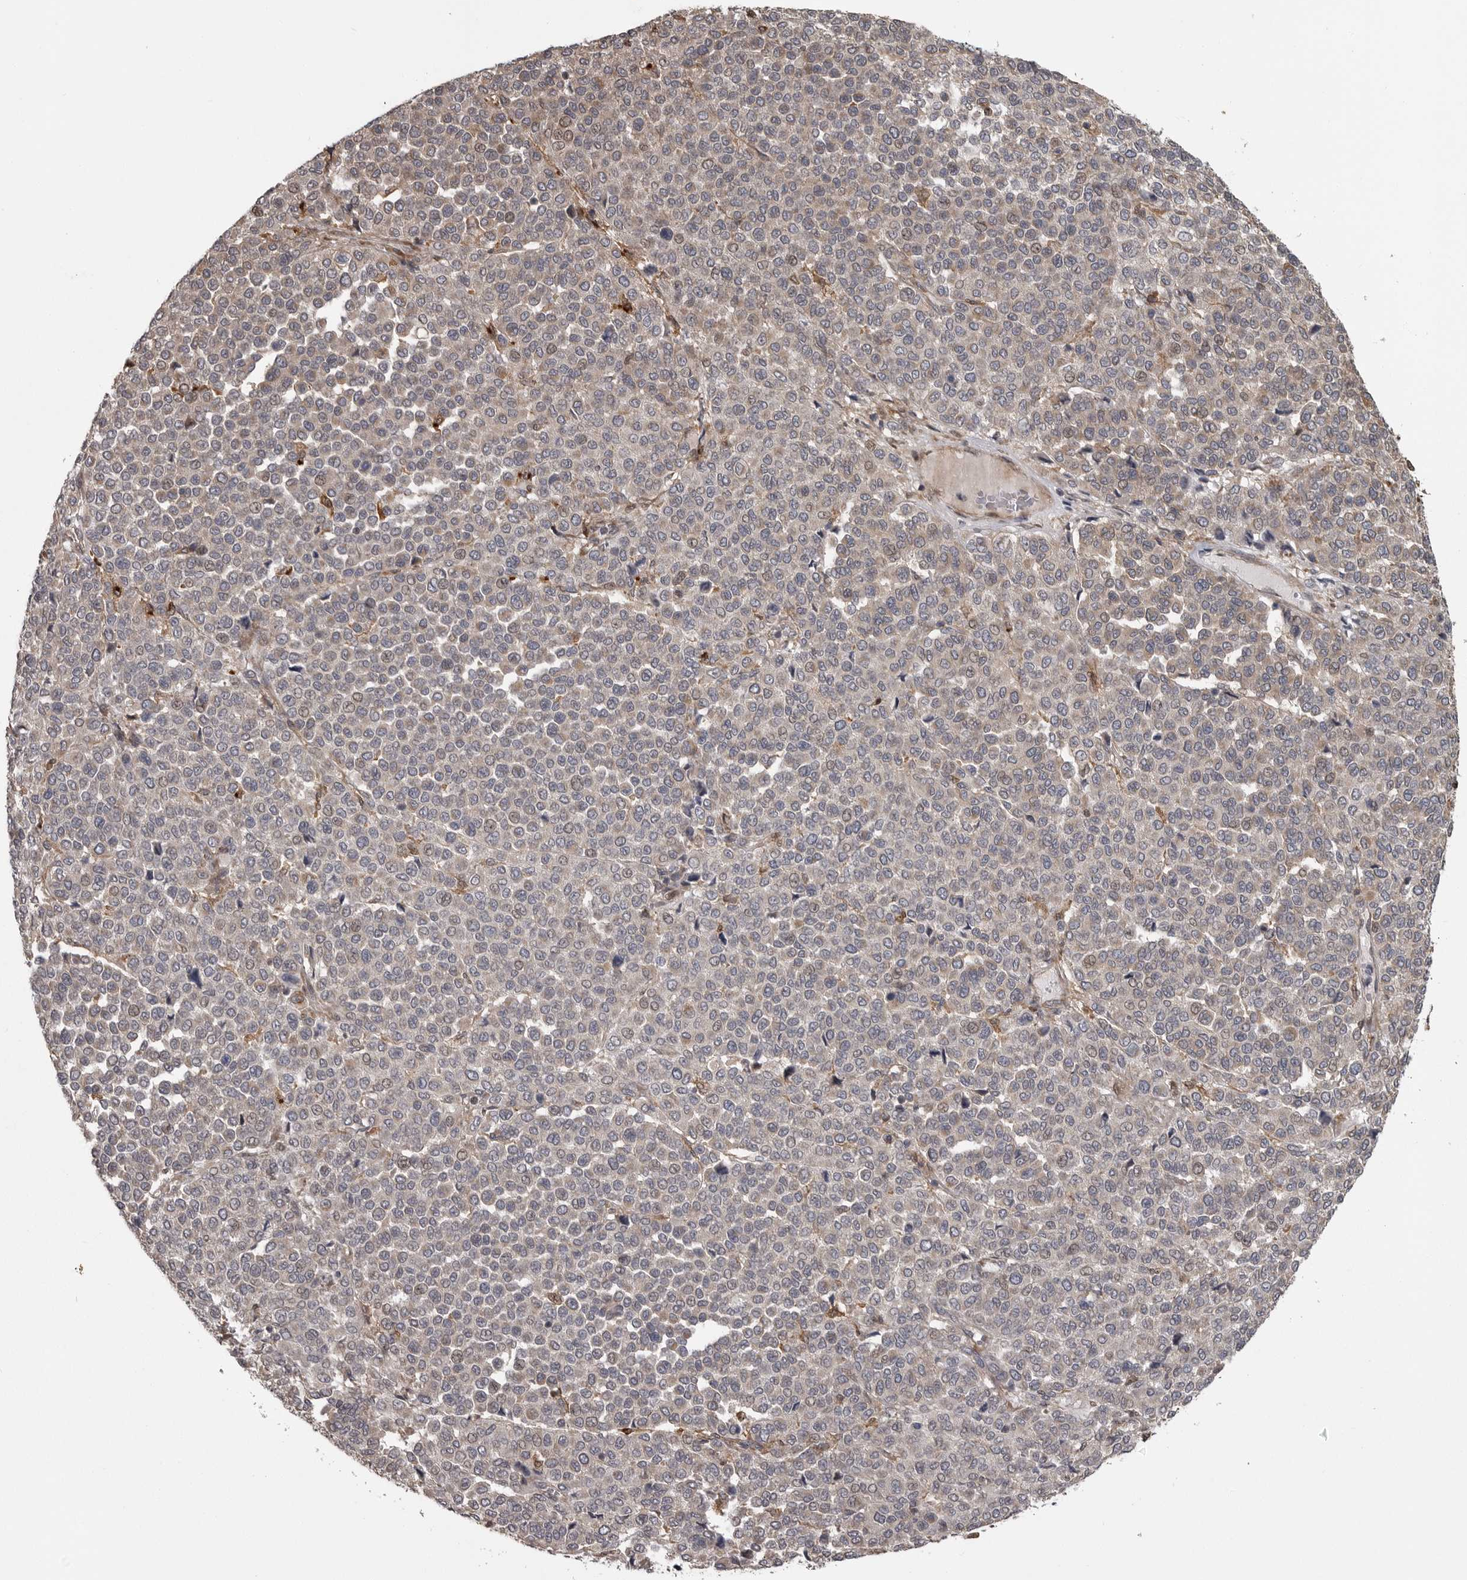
{"staining": {"intensity": "weak", "quantity": "<25%", "location": "cytoplasmic/membranous"}, "tissue": "melanoma", "cell_type": "Tumor cells", "image_type": "cancer", "snomed": [{"axis": "morphology", "description": "Malignant melanoma, Metastatic site"}, {"axis": "topography", "description": "Pancreas"}], "caption": "There is no significant positivity in tumor cells of melanoma.", "gene": "ZNRF1", "patient": {"sex": "female", "age": 30}}